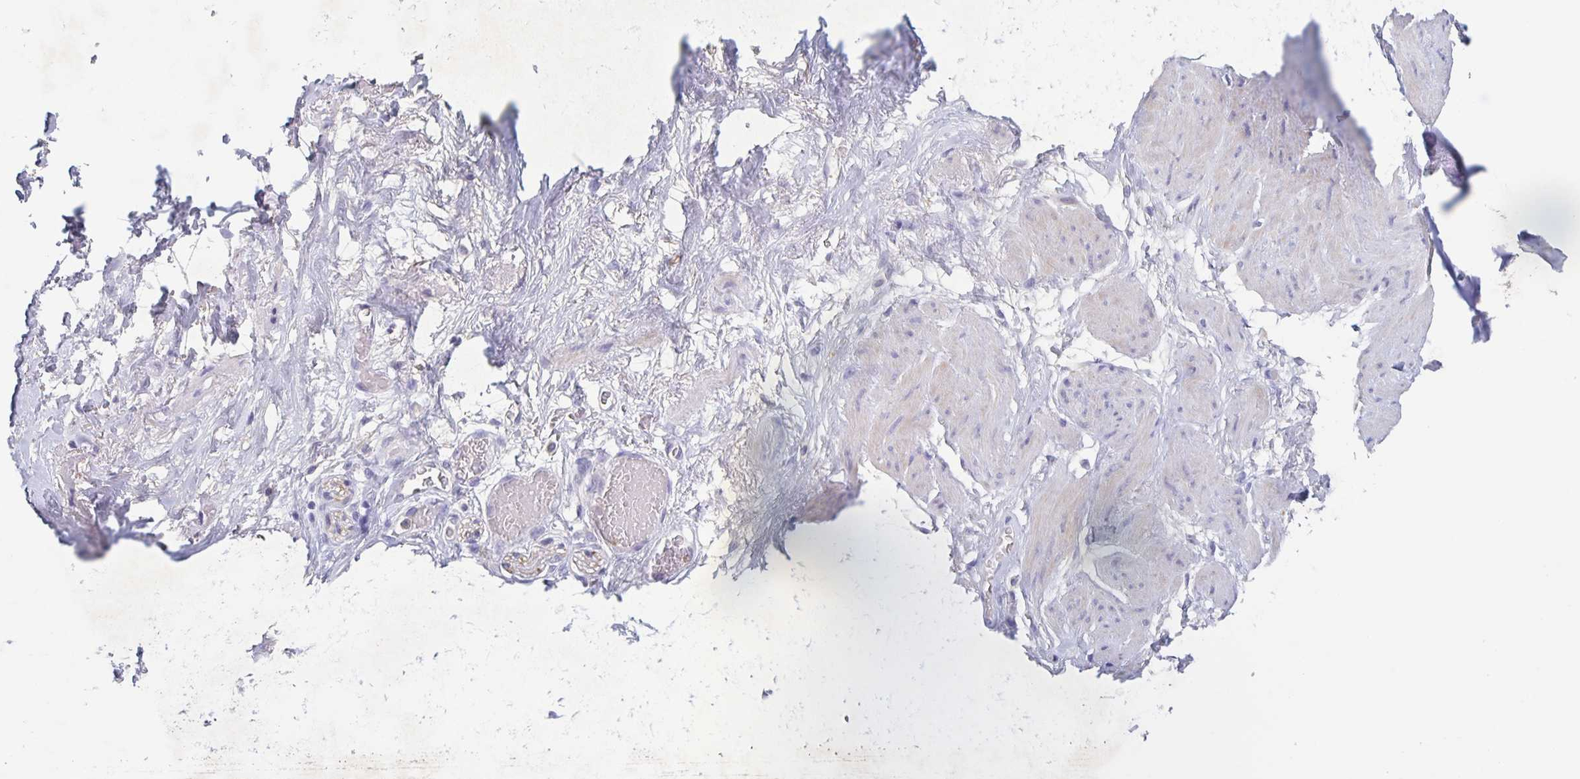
{"staining": {"intensity": "negative", "quantity": "none", "location": "none"}, "tissue": "adipose tissue", "cell_type": "Adipocytes", "image_type": "normal", "snomed": [{"axis": "morphology", "description": "Normal tissue, NOS"}, {"axis": "topography", "description": "Vagina"}, {"axis": "topography", "description": "Peripheral nerve tissue"}], "caption": "DAB (3,3'-diaminobenzidine) immunohistochemical staining of benign human adipose tissue reveals no significant positivity in adipocytes. (Stains: DAB IHC with hematoxylin counter stain, Microscopy: brightfield microscopy at high magnification).", "gene": "CDC42BPG", "patient": {"sex": "female", "age": 71}}